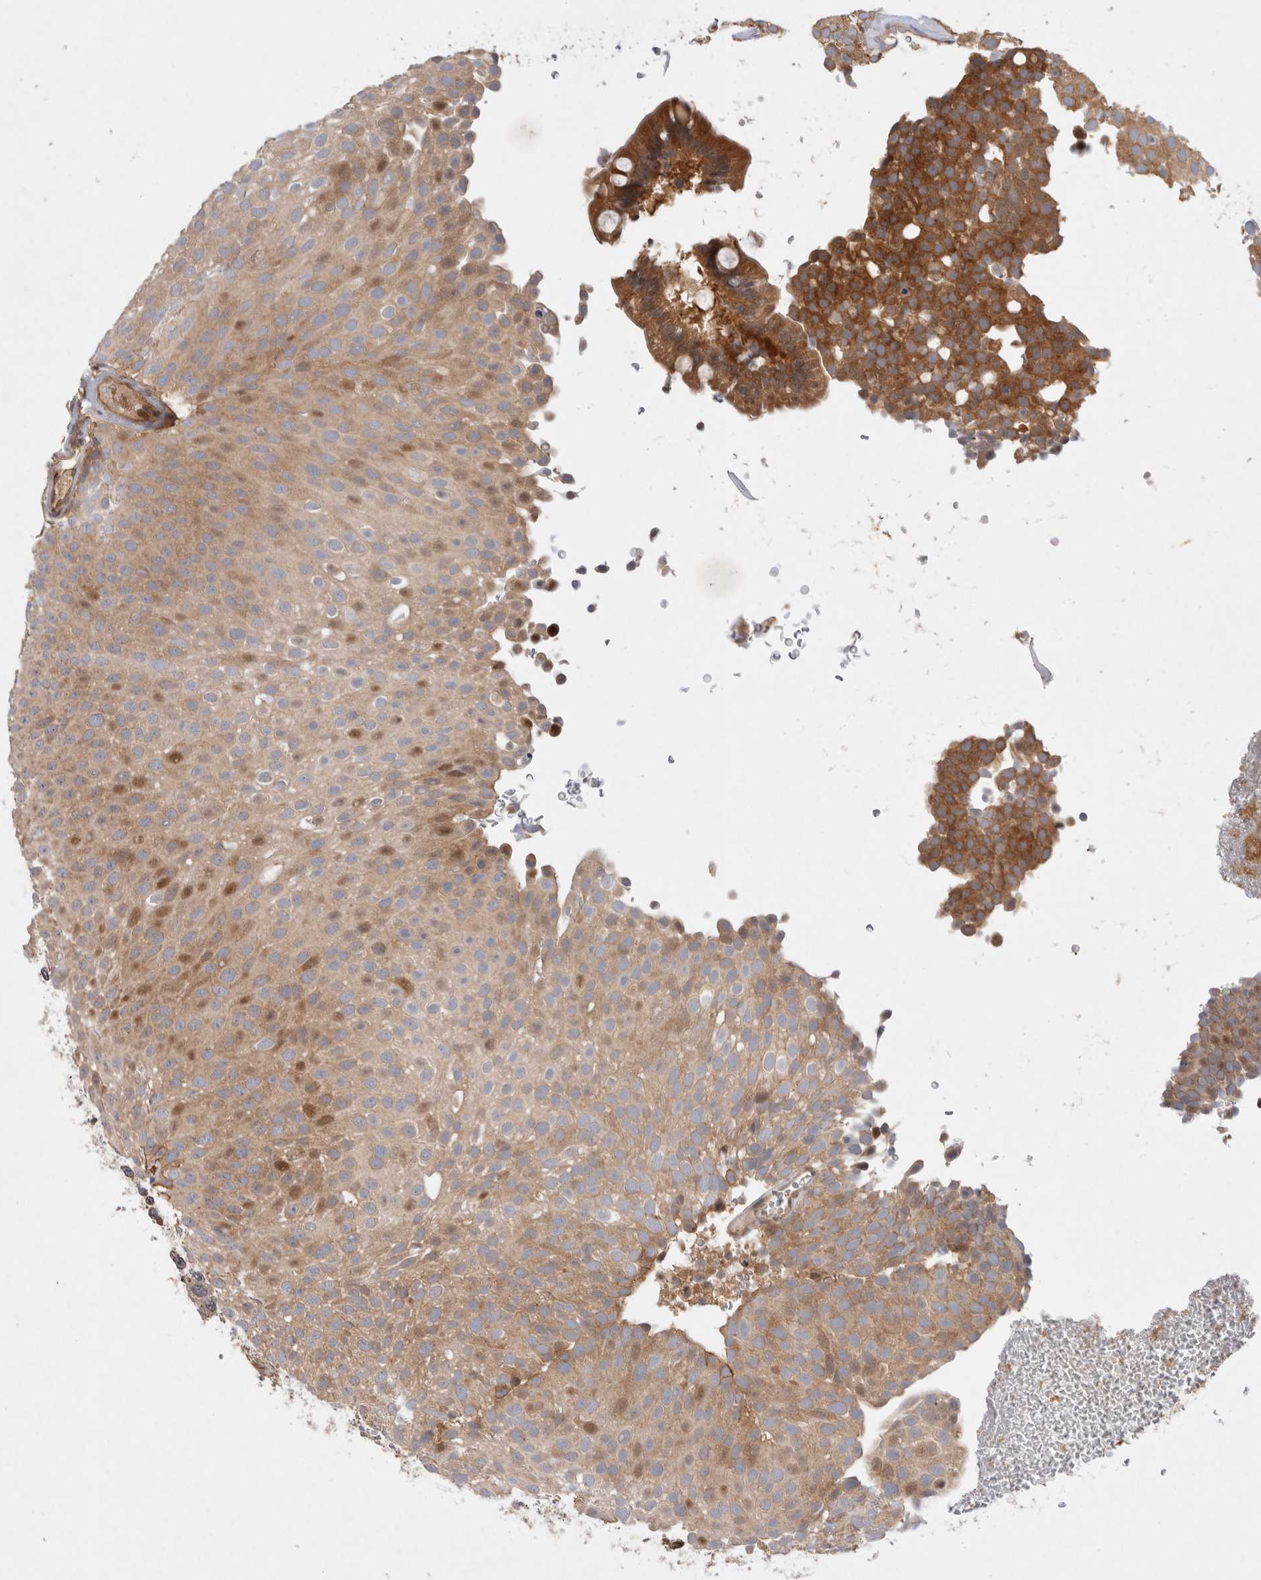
{"staining": {"intensity": "moderate", "quantity": ">75%", "location": "cytoplasmic/membranous,nuclear"}, "tissue": "urothelial cancer", "cell_type": "Tumor cells", "image_type": "cancer", "snomed": [{"axis": "morphology", "description": "Urothelial carcinoma, Low grade"}, {"axis": "topography", "description": "Urinary bladder"}], "caption": "Moderate cytoplasmic/membranous and nuclear positivity for a protein is seen in approximately >75% of tumor cells of urothelial carcinoma (low-grade) using immunohistochemistry (IHC).", "gene": "HTT", "patient": {"sex": "male", "age": 78}}